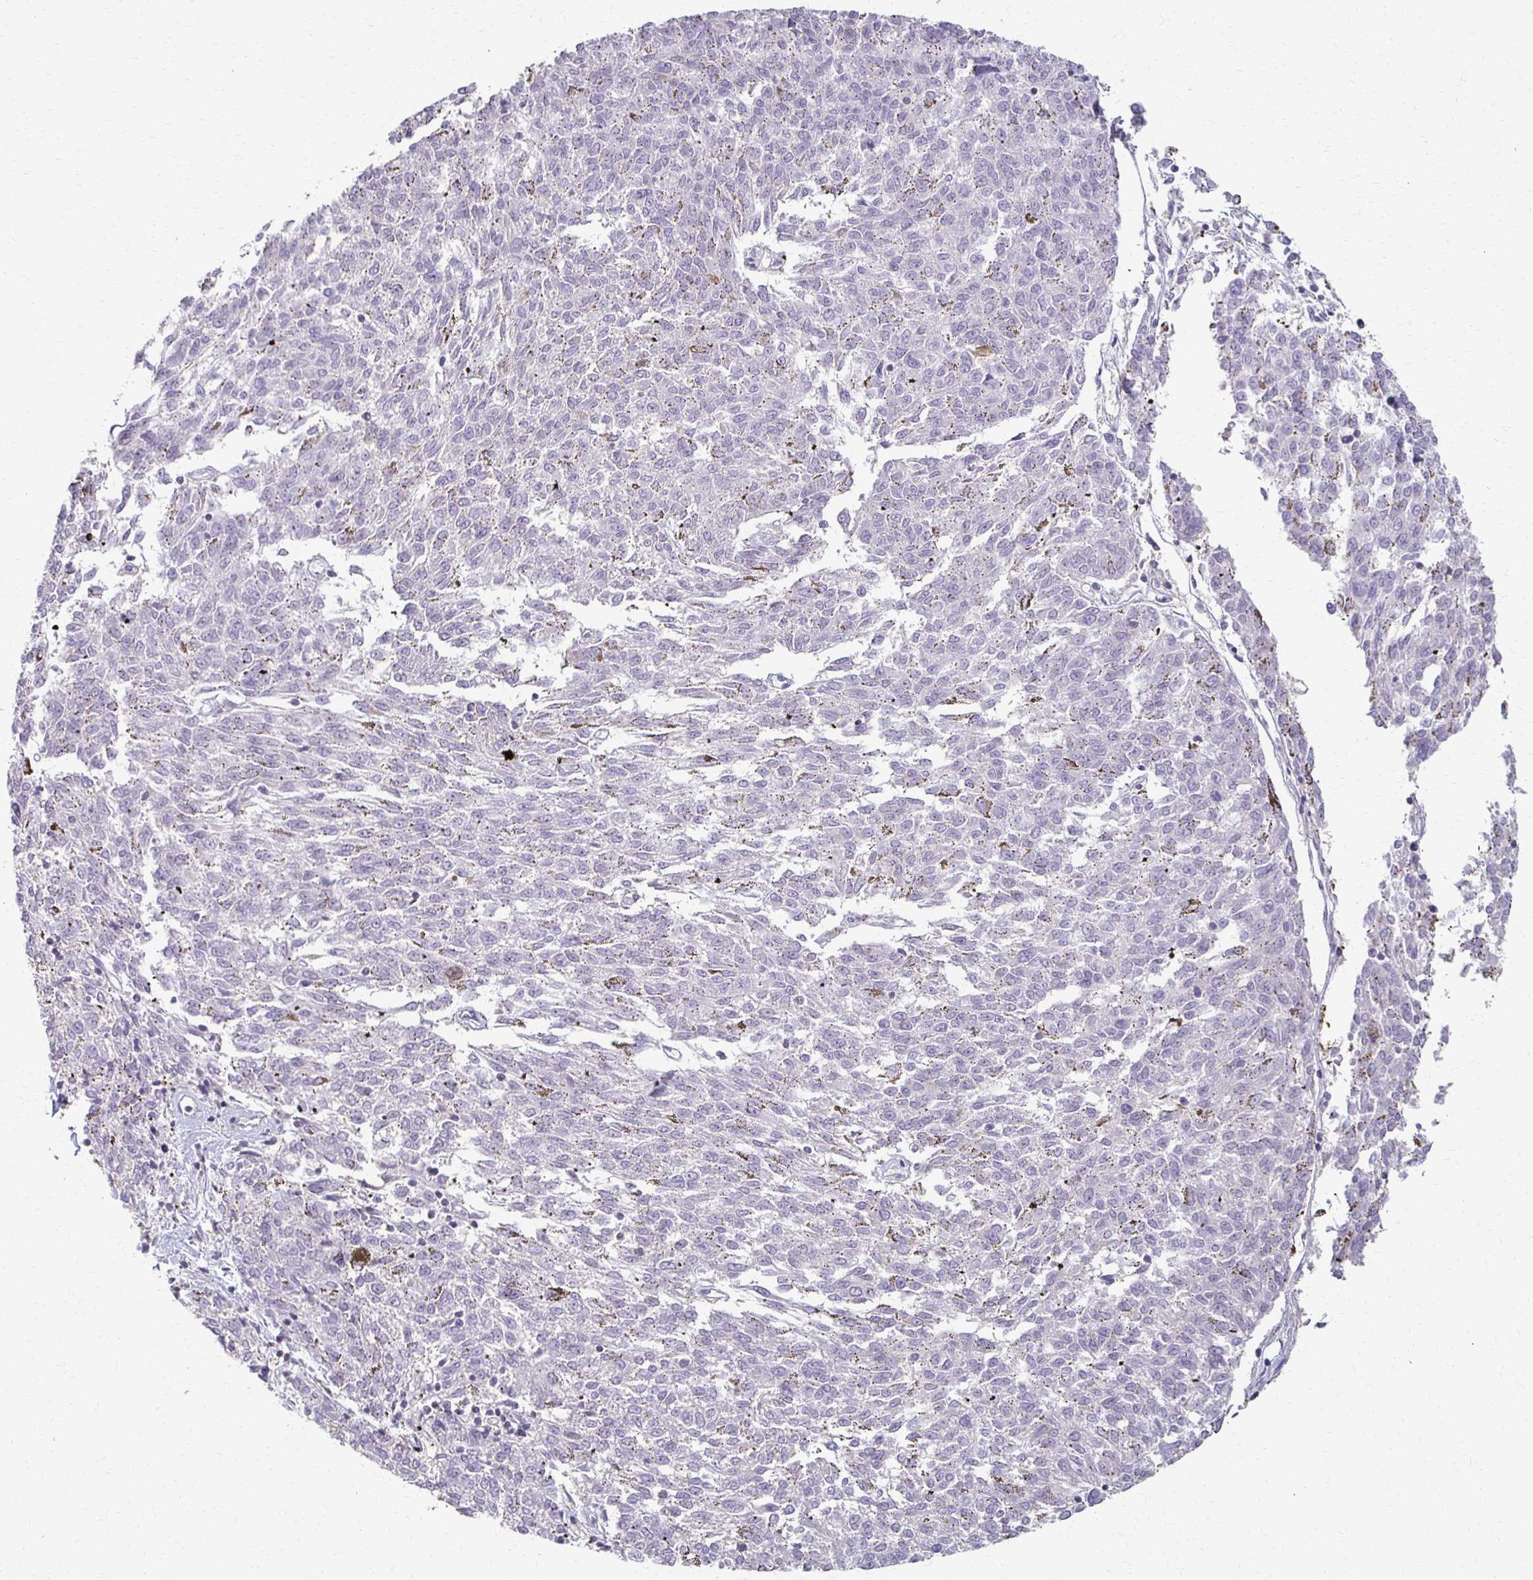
{"staining": {"intensity": "negative", "quantity": "none", "location": "none"}, "tissue": "melanoma", "cell_type": "Tumor cells", "image_type": "cancer", "snomed": [{"axis": "morphology", "description": "Malignant melanoma, NOS"}, {"axis": "topography", "description": "Skin"}], "caption": "Immunohistochemistry image of malignant melanoma stained for a protein (brown), which shows no expression in tumor cells.", "gene": "FOXO4", "patient": {"sex": "female", "age": 72}}